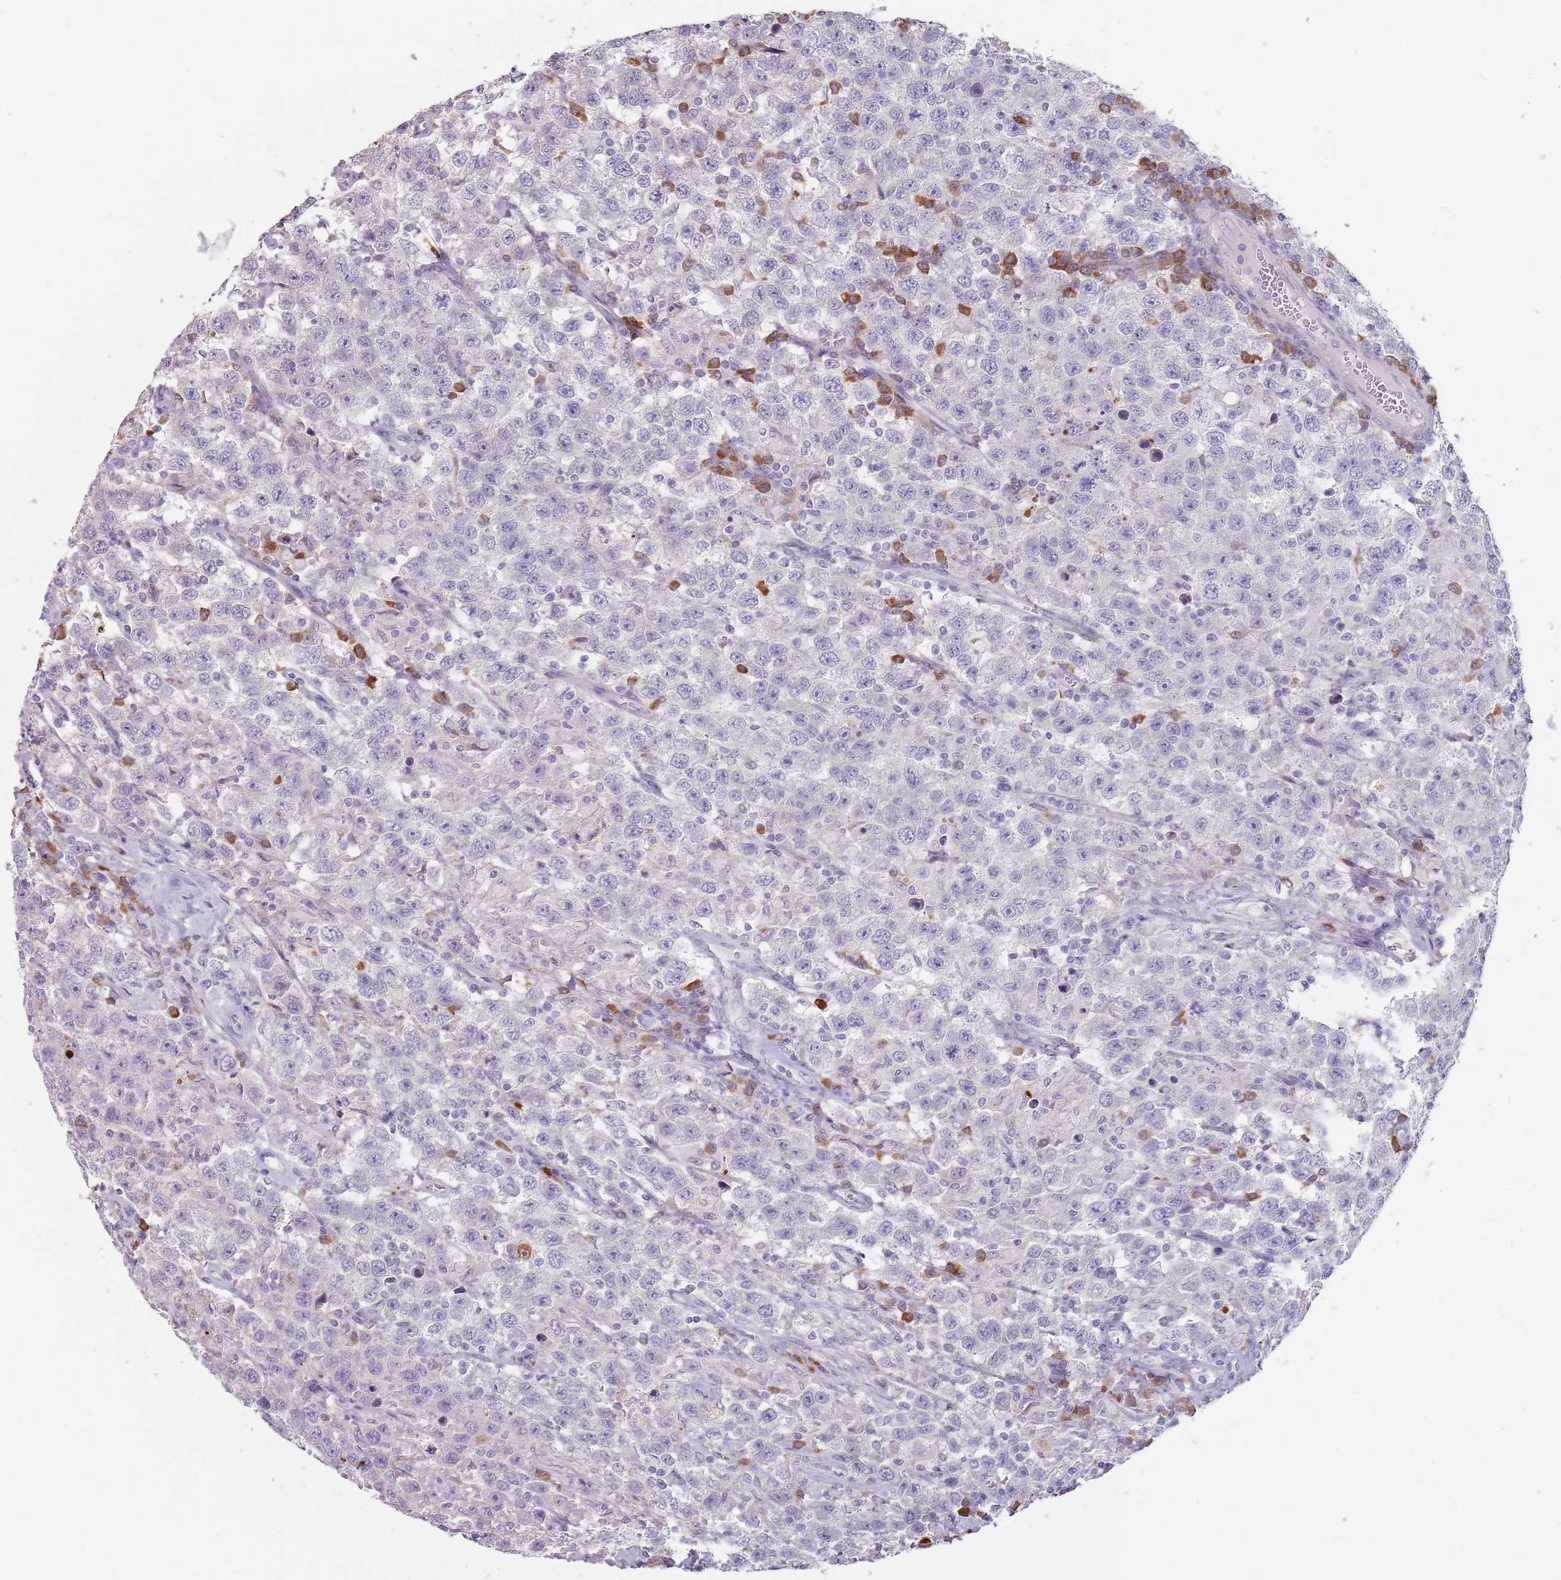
{"staining": {"intensity": "negative", "quantity": "none", "location": "none"}, "tissue": "testis cancer", "cell_type": "Tumor cells", "image_type": "cancer", "snomed": [{"axis": "morphology", "description": "Seminoma, NOS"}, {"axis": "topography", "description": "Testis"}], "caption": "A photomicrograph of human seminoma (testis) is negative for staining in tumor cells.", "gene": "DXO", "patient": {"sex": "male", "age": 41}}